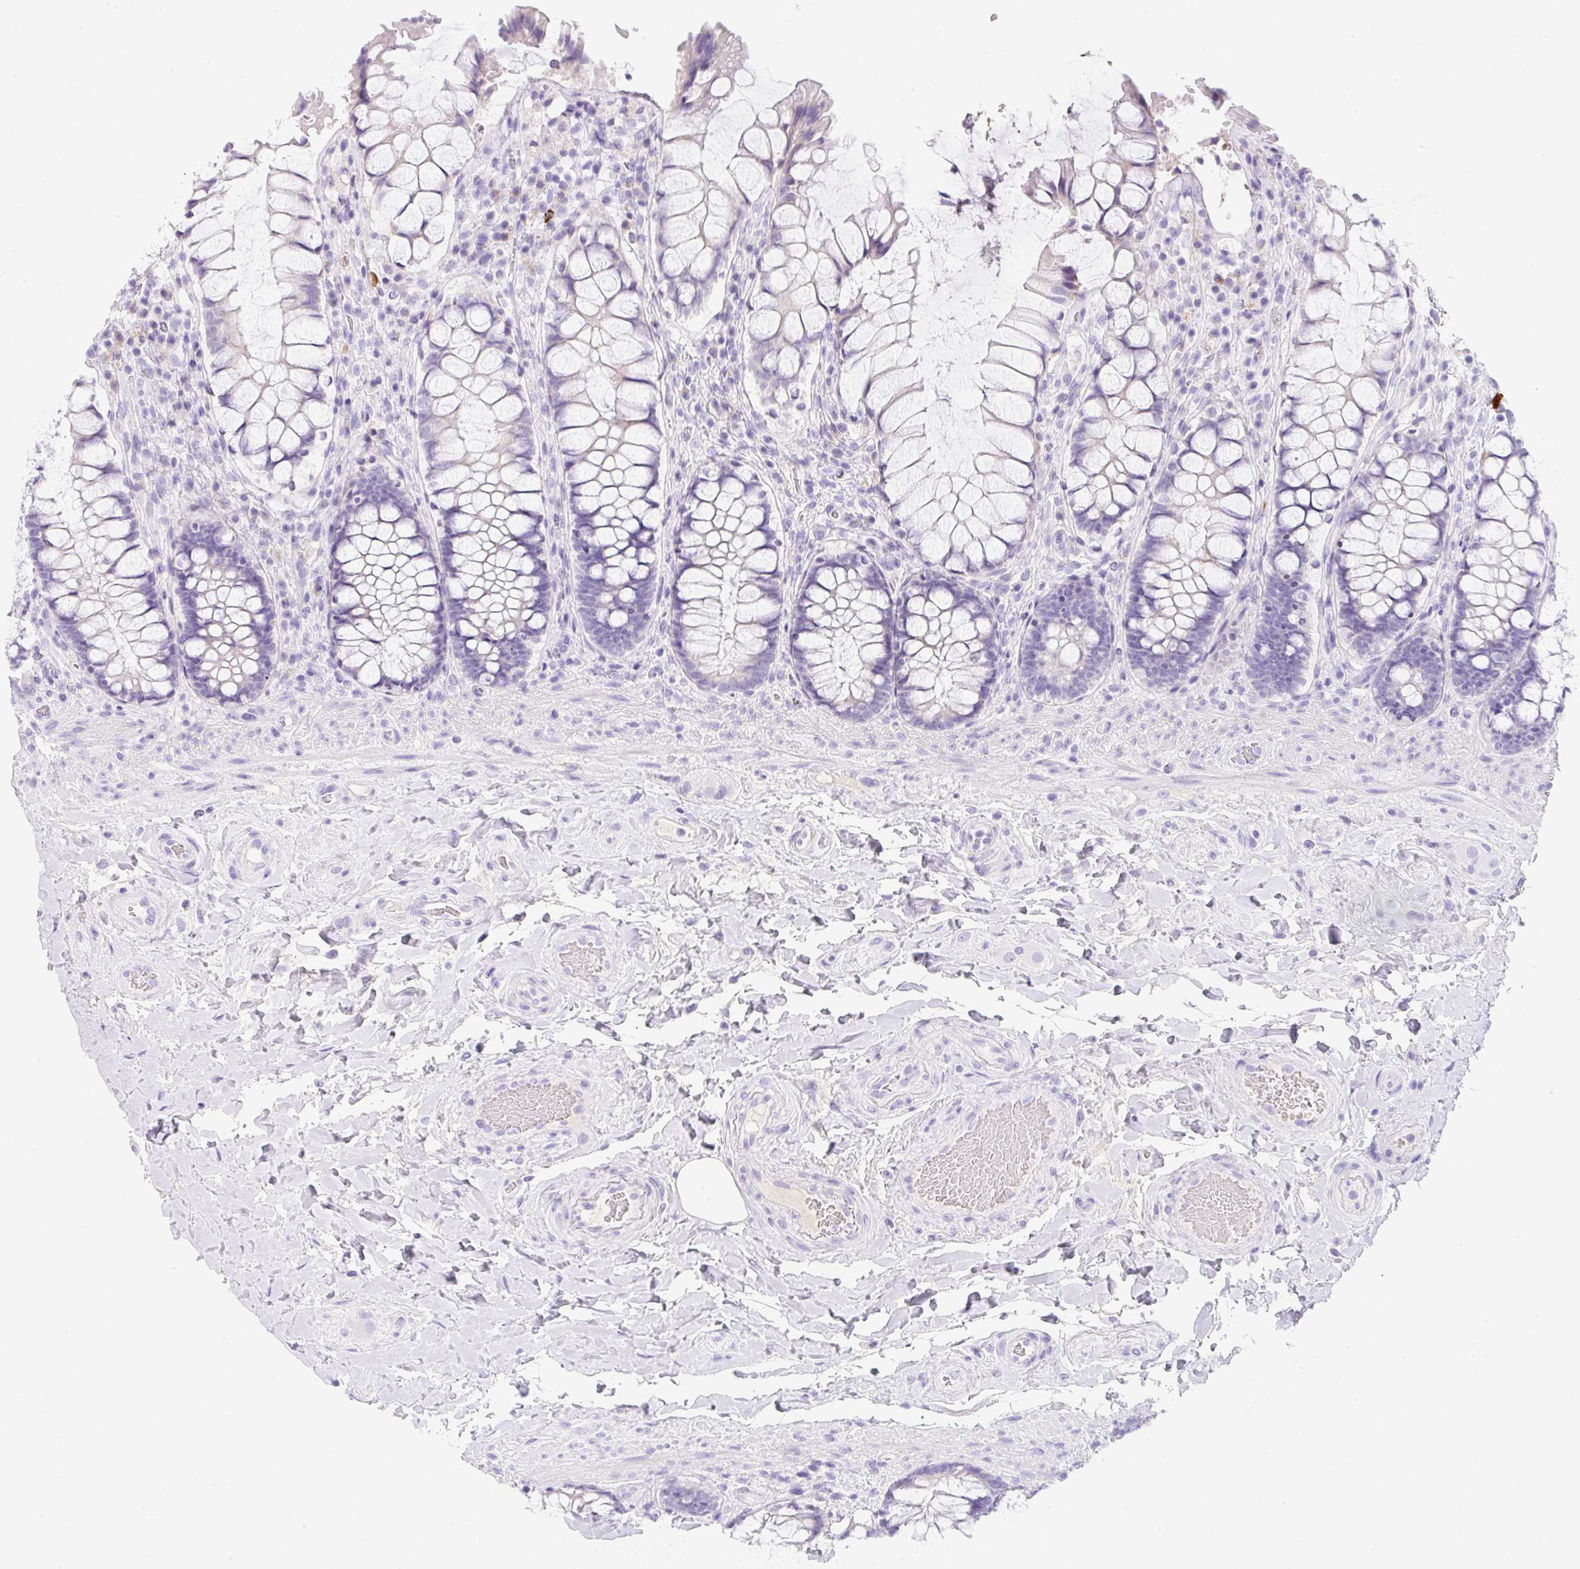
{"staining": {"intensity": "negative", "quantity": "none", "location": "none"}, "tissue": "rectum", "cell_type": "Glandular cells", "image_type": "normal", "snomed": [{"axis": "morphology", "description": "Normal tissue, NOS"}, {"axis": "topography", "description": "Rectum"}], "caption": "This is an immunohistochemistry (IHC) micrograph of normal rectum. There is no staining in glandular cells.", "gene": "KLK8", "patient": {"sex": "female", "age": 58}}